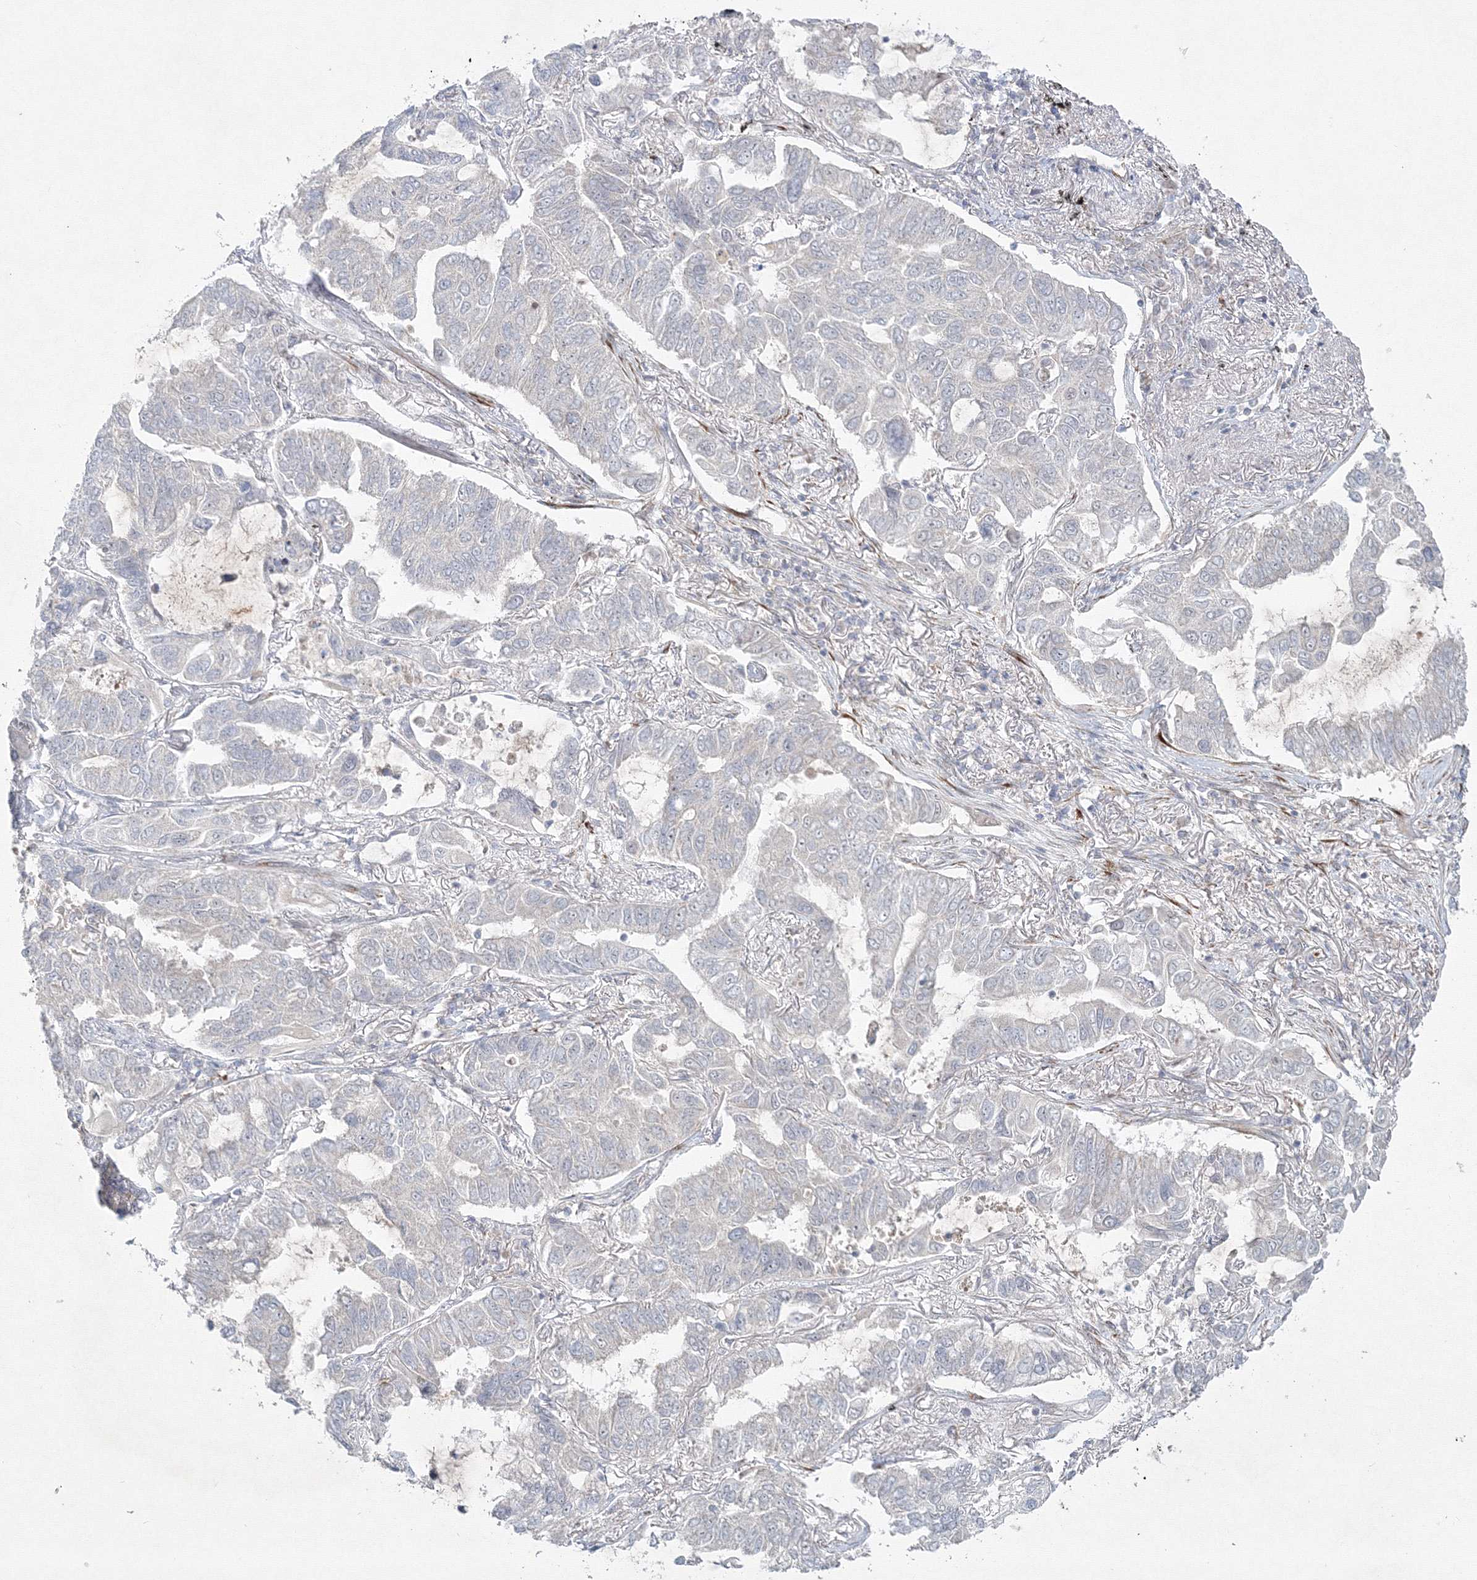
{"staining": {"intensity": "negative", "quantity": "none", "location": "none"}, "tissue": "lung cancer", "cell_type": "Tumor cells", "image_type": "cancer", "snomed": [{"axis": "morphology", "description": "Adenocarcinoma, NOS"}, {"axis": "topography", "description": "Lung"}], "caption": "Immunohistochemistry micrograph of human lung cancer (adenocarcinoma) stained for a protein (brown), which displays no expression in tumor cells.", "gene": "WDR49", "patient": {"sex": "male", "age": 64}}